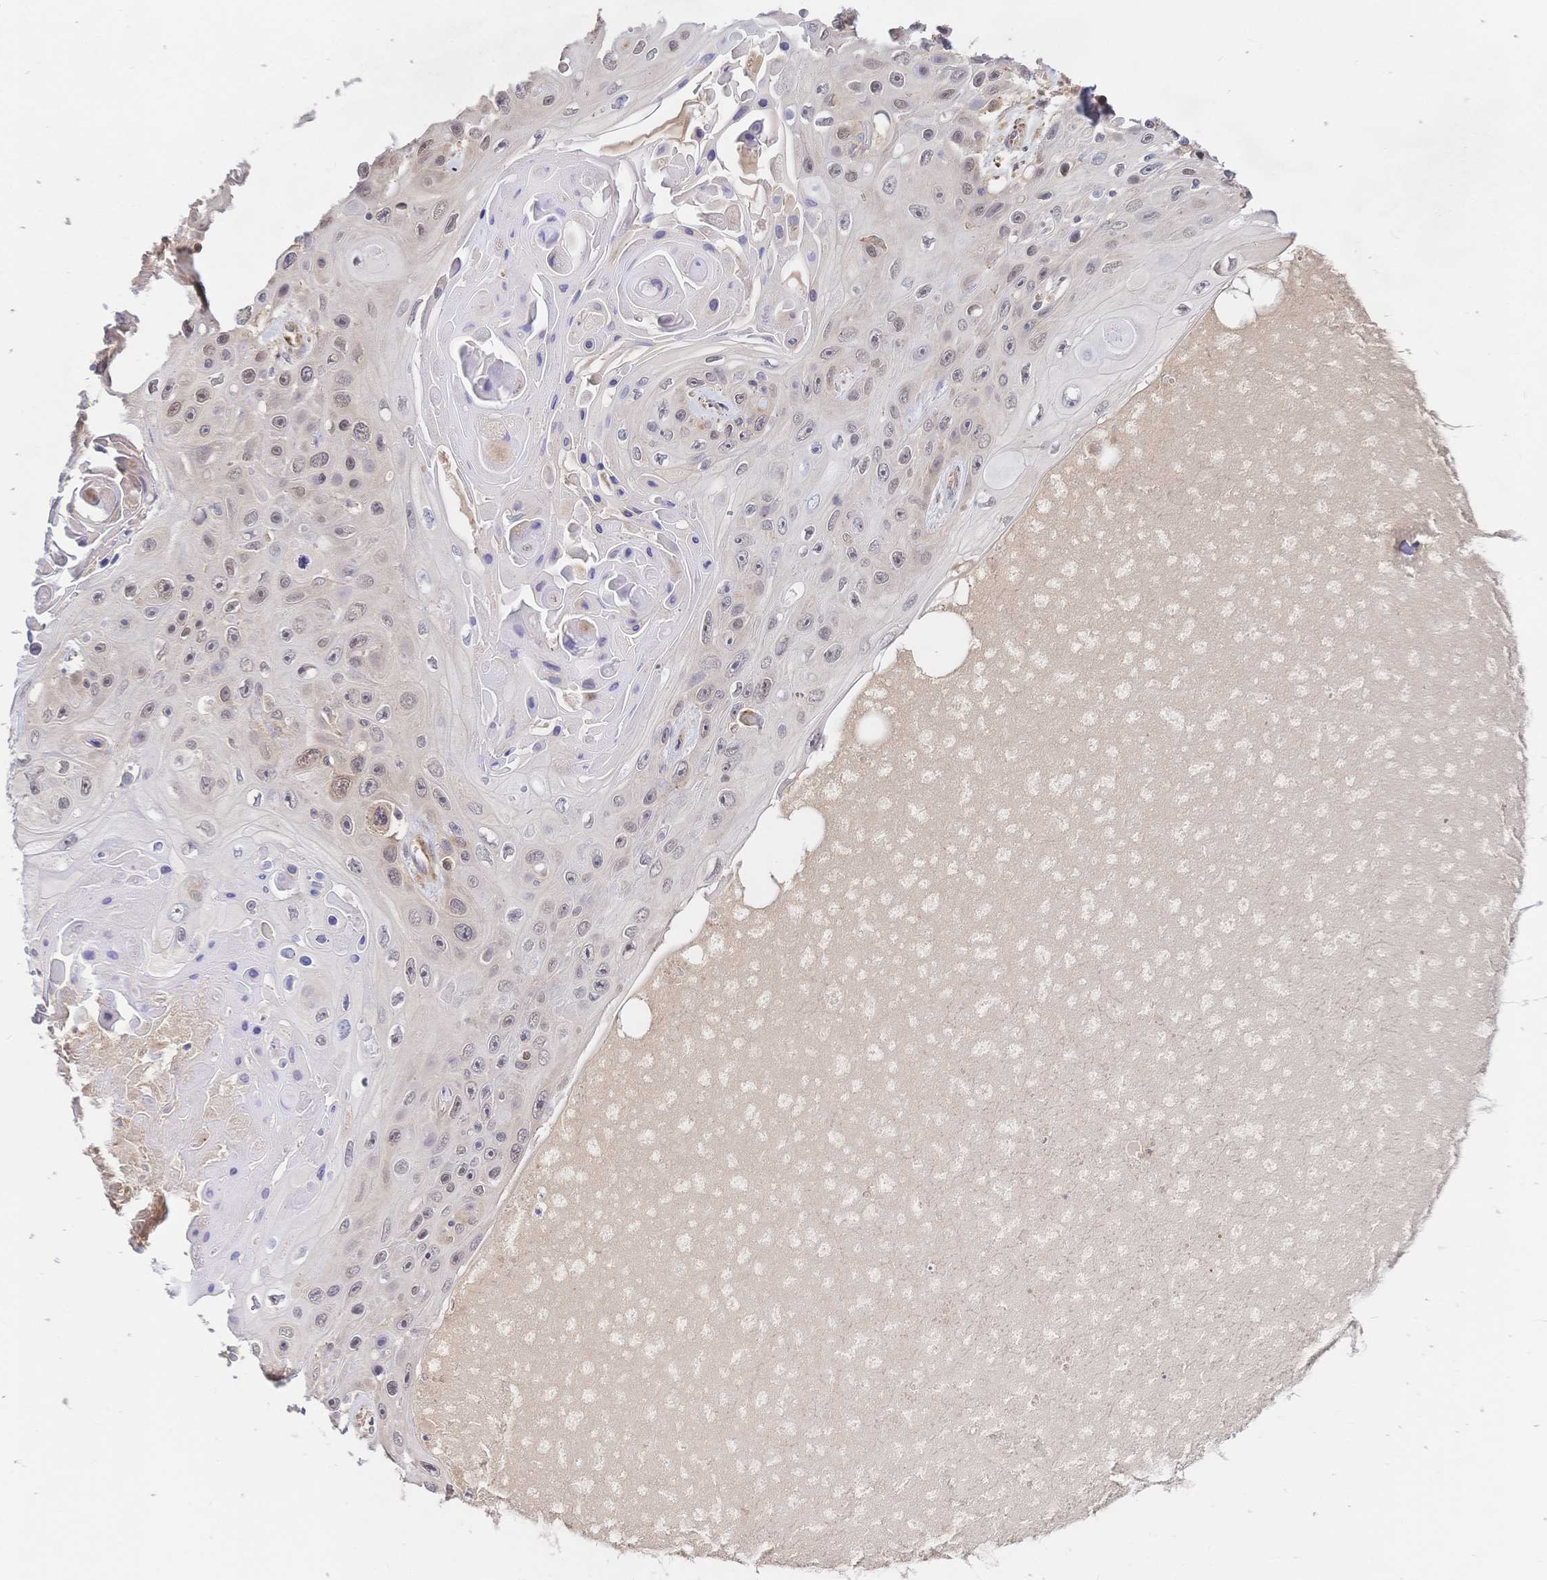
{"staining": {"intensity": "weak", "quantity": "25%-75%", "location": "nuclear"}, "tissue": "skin cancer", "cell_type": "Tumor cells", "image_type": "cancer", "snomed": [{"axis": "morphology", "description": "Squamous cell carcinoma, NOS"}, {"axis": "topography", "description": "Skin"}], "caption": "About 25%-75% of tumor cells in human skin squamous cell carcinoma exhibit weak nuclear protein staining as visualized by brown immunohistochemical staining.", "gene": "LMO4", "patient": {"sex": "male", "age": 82}}